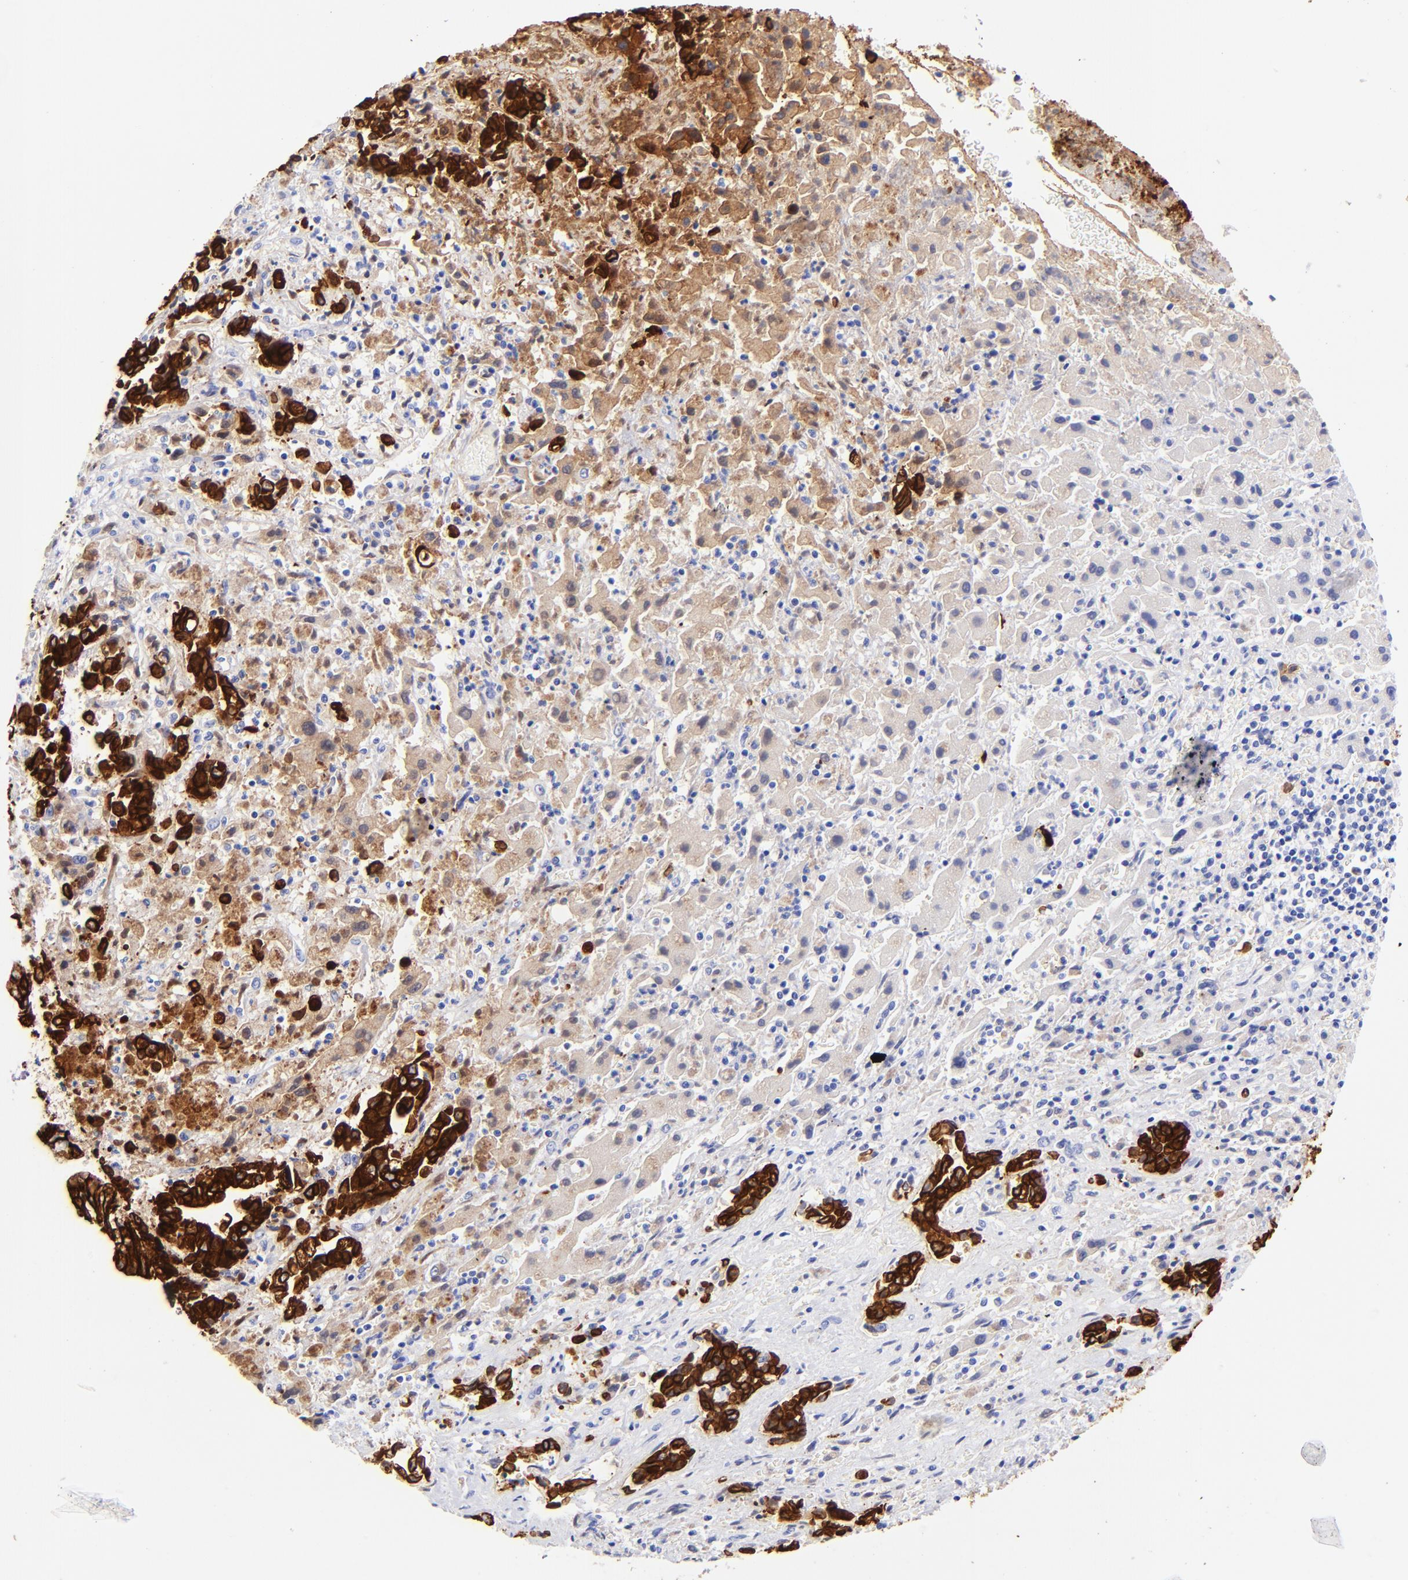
{"staining": {"intensity": "strong", "quantity": ">75%", "location": "cytoplasmic/membranous"}, "tissue": "liver cancer", "cell_type": "Tumor cells", "image_type": "cancer", "snomed": [{"axis": "morphology", "description": "Cholangiocarcinoma"}, {"axis": "topography", "description": "Liver"}], "caption": "Brown immunohistochemical staining in human cholangiocarcinoma (liver) exhibits strong cytoplasmic/membranous expression in about >75% of tumor cells.", "gene": "KRT19", "patient": {"sex": "male", "age": 57}}